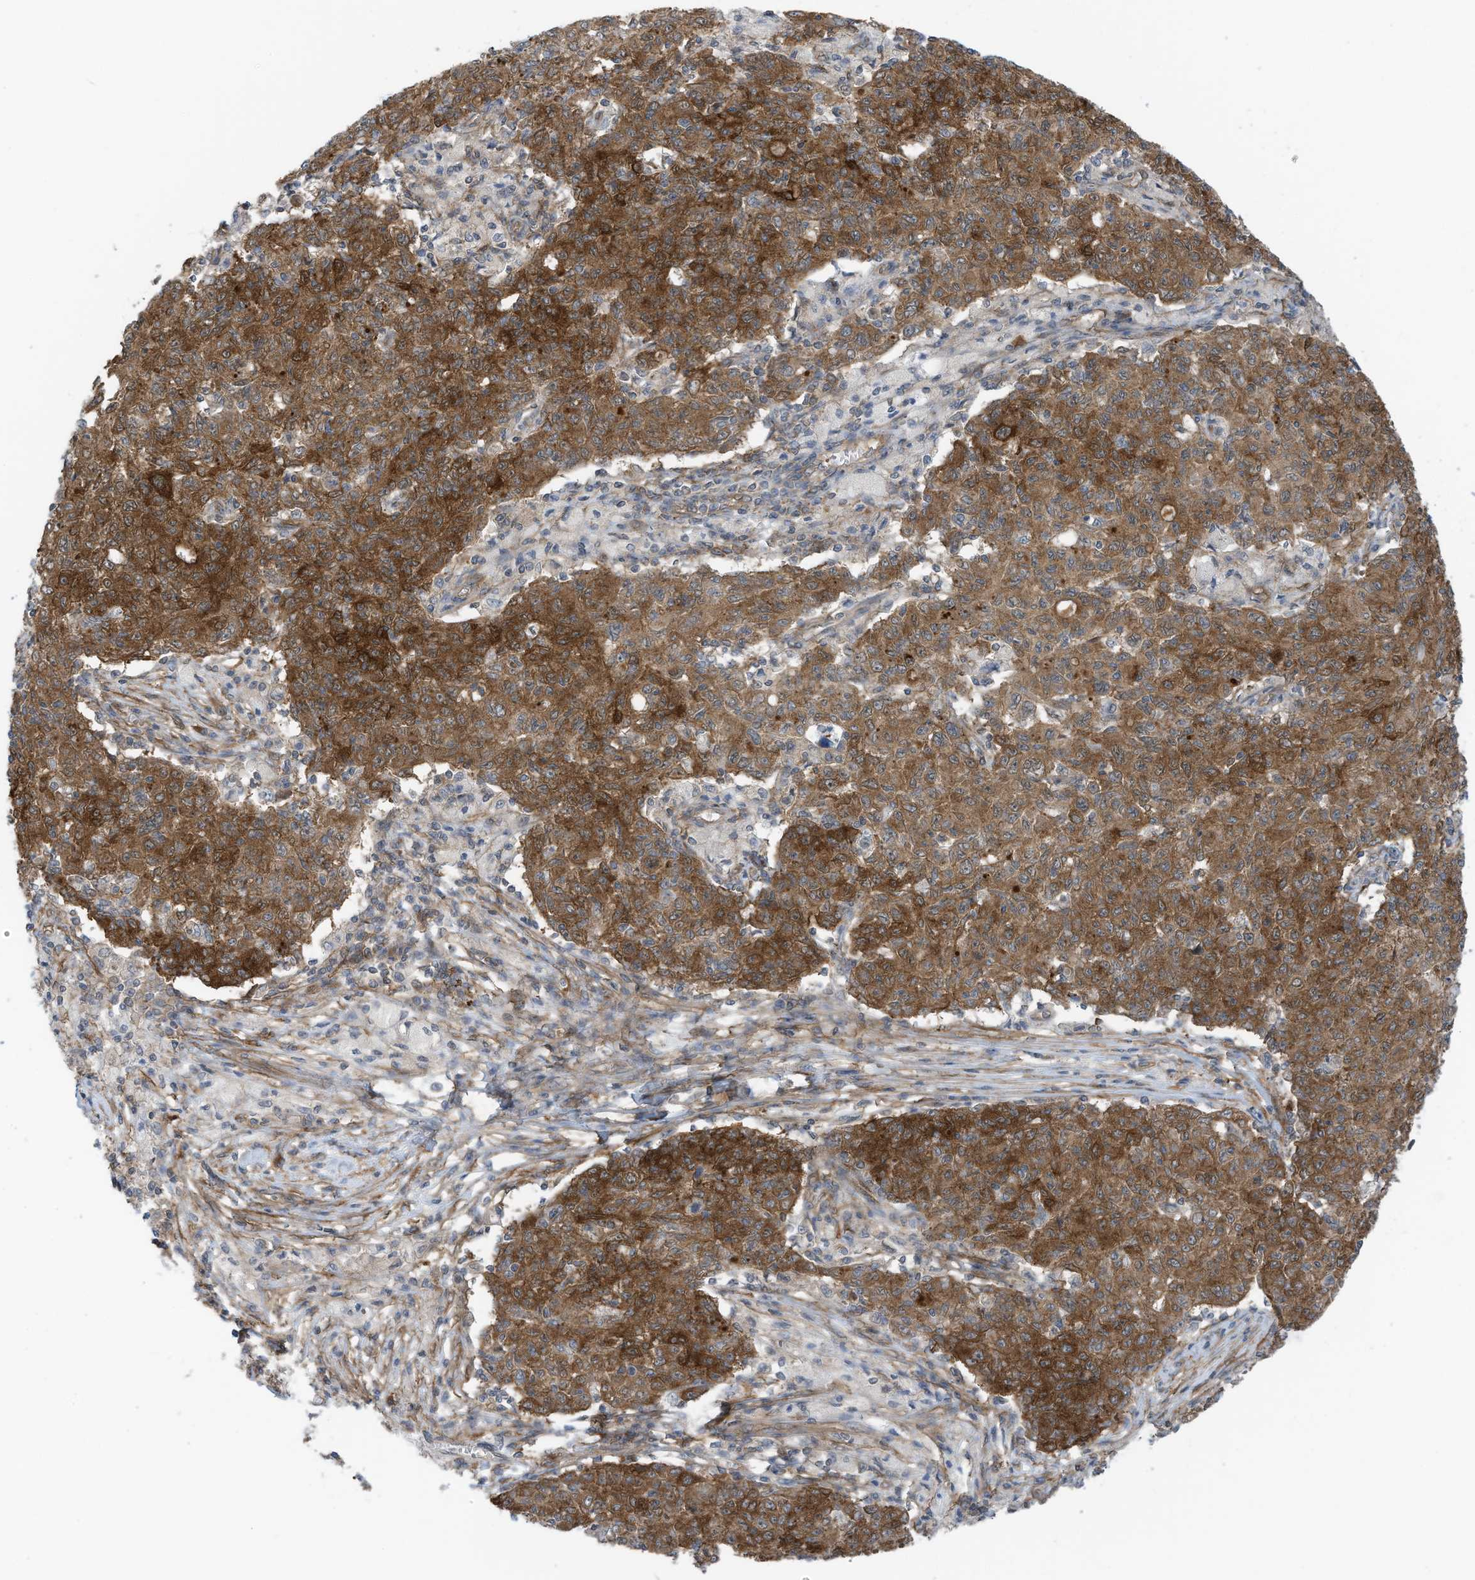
{"staining": {"intensity": "strong", "quantity": ">75%", "location": "cytoplasmic/membranous"}, "tissue": "ovarian cancer", "cell_type": "Tumor cells", "image_type": "cancer", "snomed": [{"axis": "morphology", "description": "Carcinoma, endometroid"}, {"axis": "topography", "description": "Ovary"}], "caption": "About >75% of tumor cells in human ovarian cancer (endometroid carcinoma) demonstrate strong cytoplasmic/membranous protein expression as visualized by brown immunohistochemical staining.", "gene": "REPS1", "patient": {"sex": "female", "age": 42}}